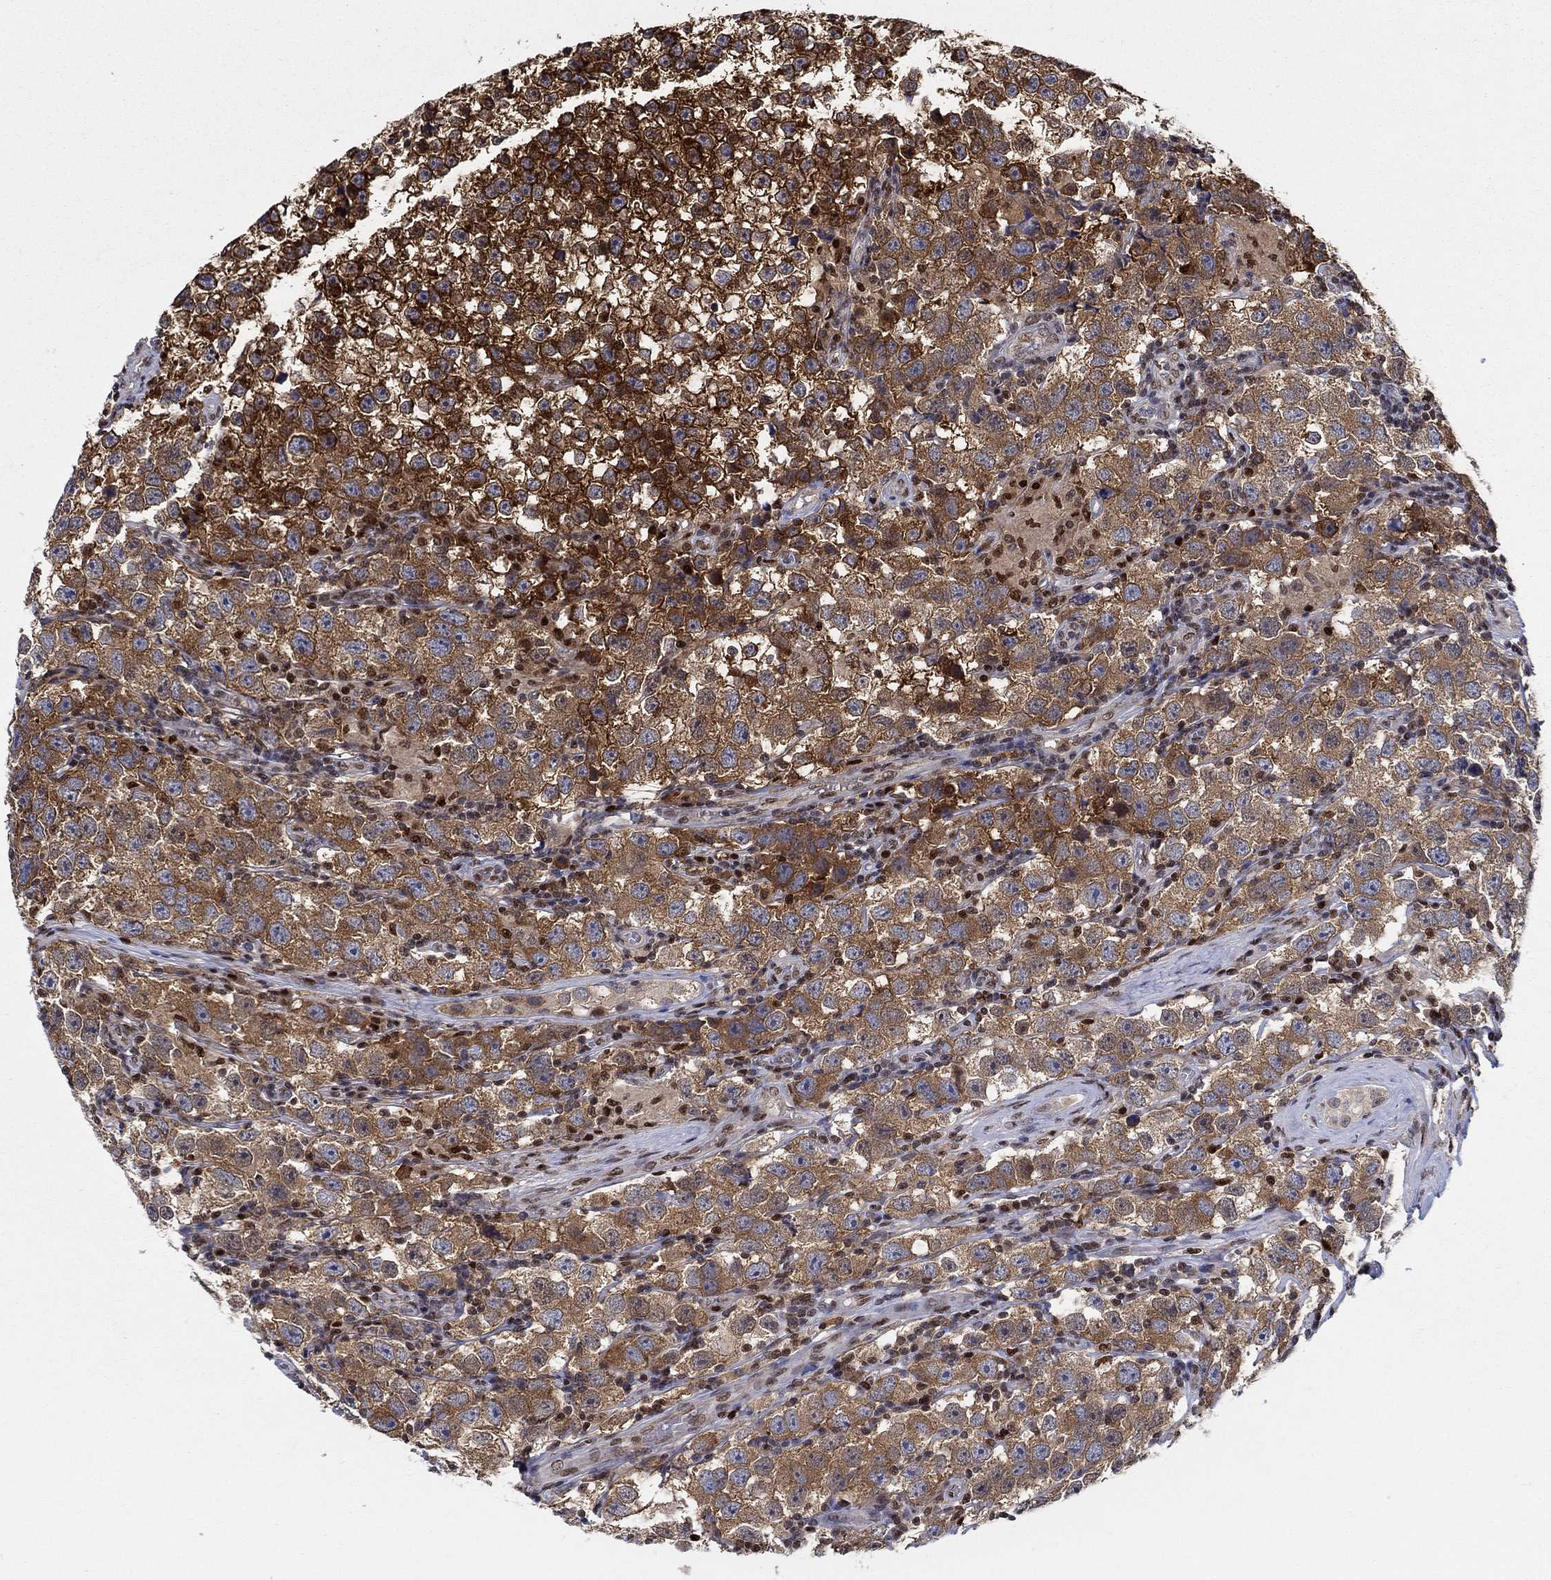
{"staining": {"intensity": "strong", "quantity": "25%-75%", "location": "cytoplasmic/membranous"}, "tissue": "testis cancer", "cell_type": "Tumor cells", "image_type": "cancer", "snomed": [{"axis": "morphology", "description": "Seminoma, NOS"}, {"axis": "topography", "description": "Testis"}], "caption": "An IHC histopathology image of tumor tissue is shown. Protein staining in brown highlights strong cytoplasmic/membranous positivity in testis seminoma within tumor cells.", "gene": "ZNF594", "patient": {"sex": "male", "age": 26}}